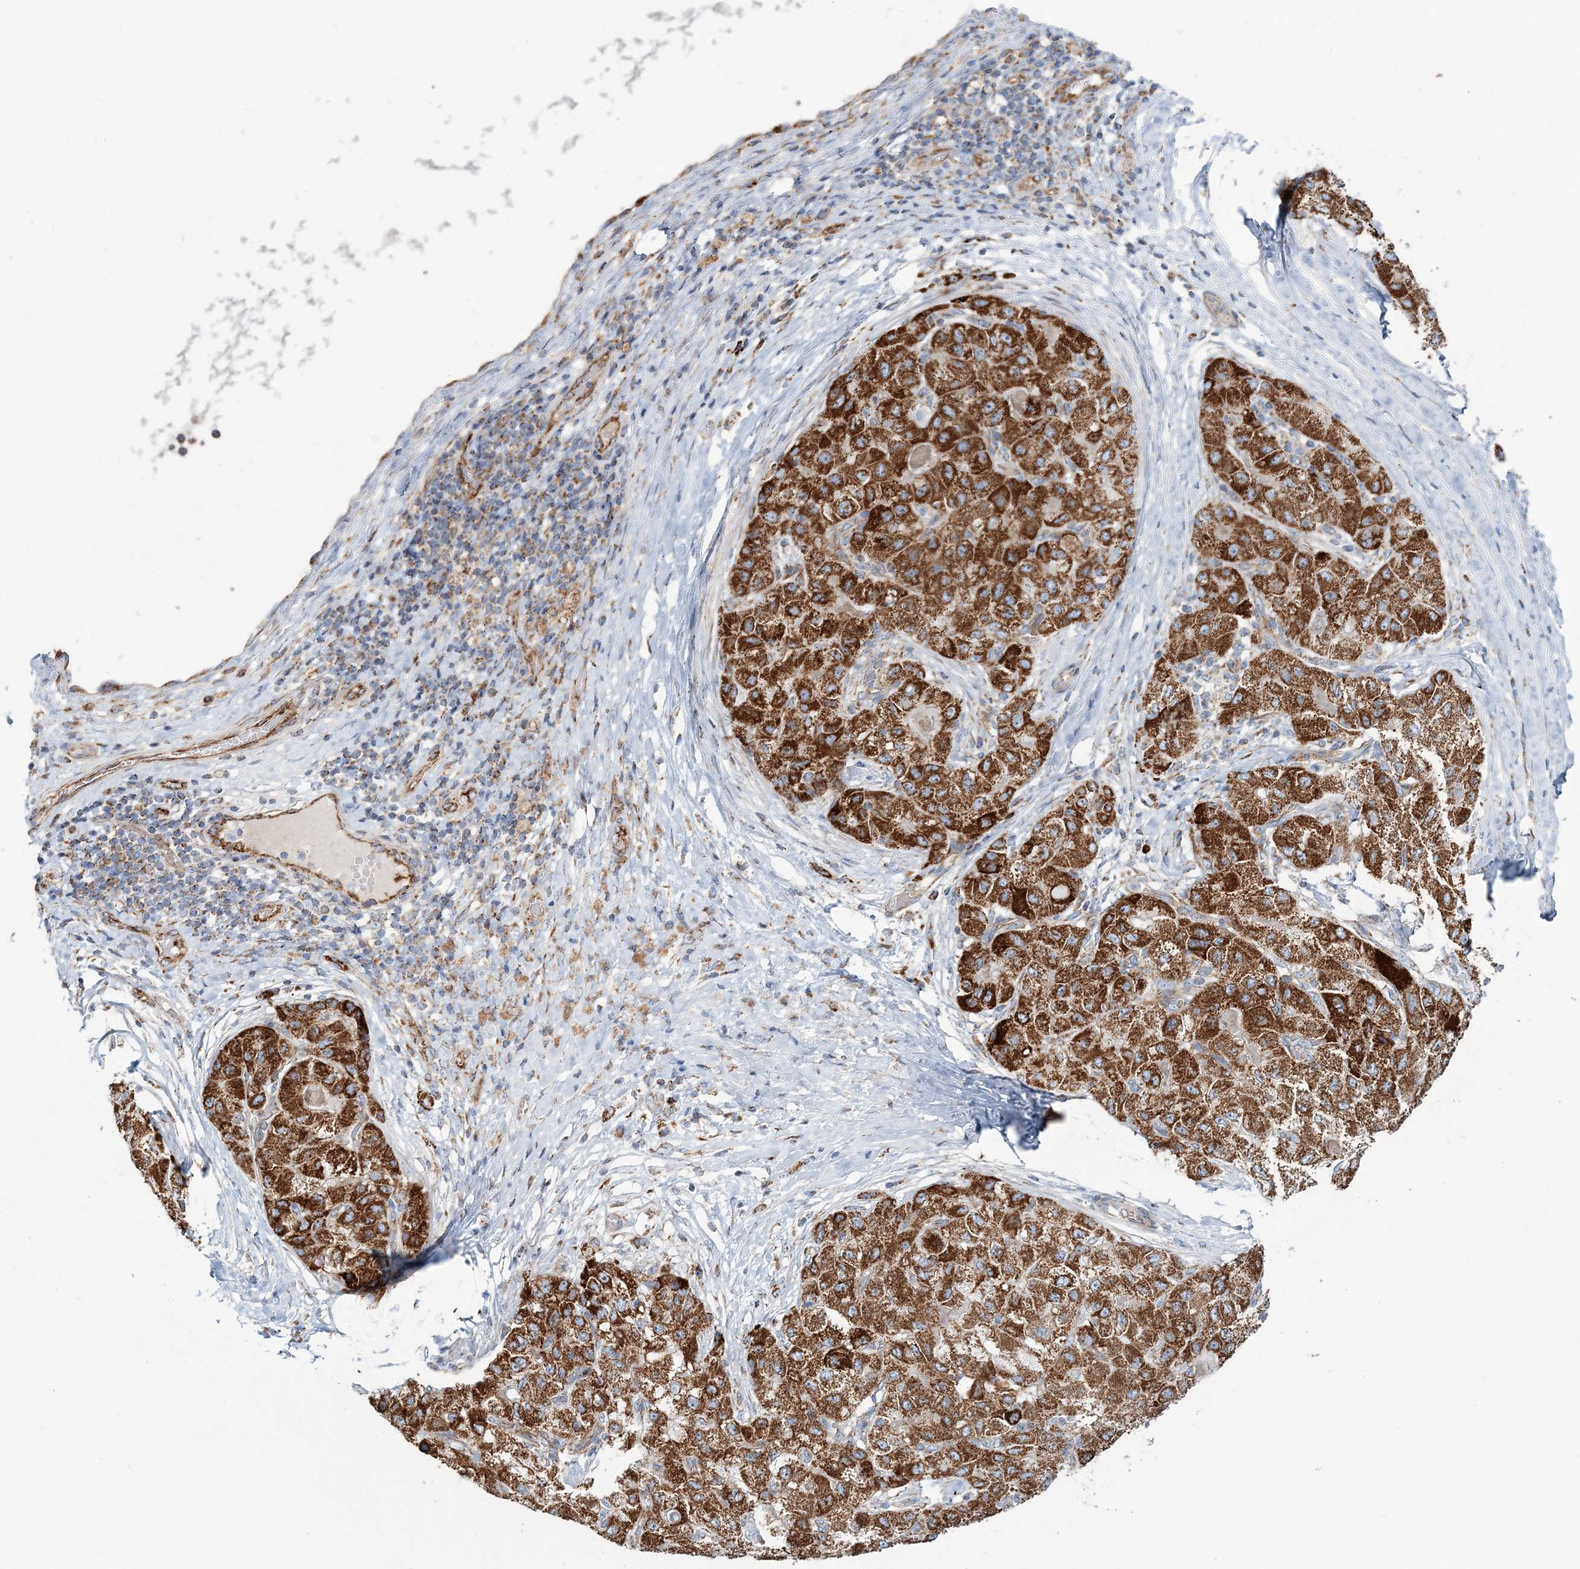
{"staining": {"intensity": "strong", "quantity": ">75%", "location": "cytoplasmic/membranous"}, "tissue": "liver cancer", "cell_type": "Tumor cells", "image_type": "cancer", "snomed": [{"axis": "morphology", "description": "Carcinoma, Hepatocellular, NOS"}, {"axis": "topography", "description": "Liver"}], "caption": "Approximately >75% of tumor cells in liver cancer reveal strong cytoplasmic/membranous protein positivity as visualized by brown immunohistochemical staining.", "gene": "ARHGAP6", "patient": {"sex": "male", "age": 80}}